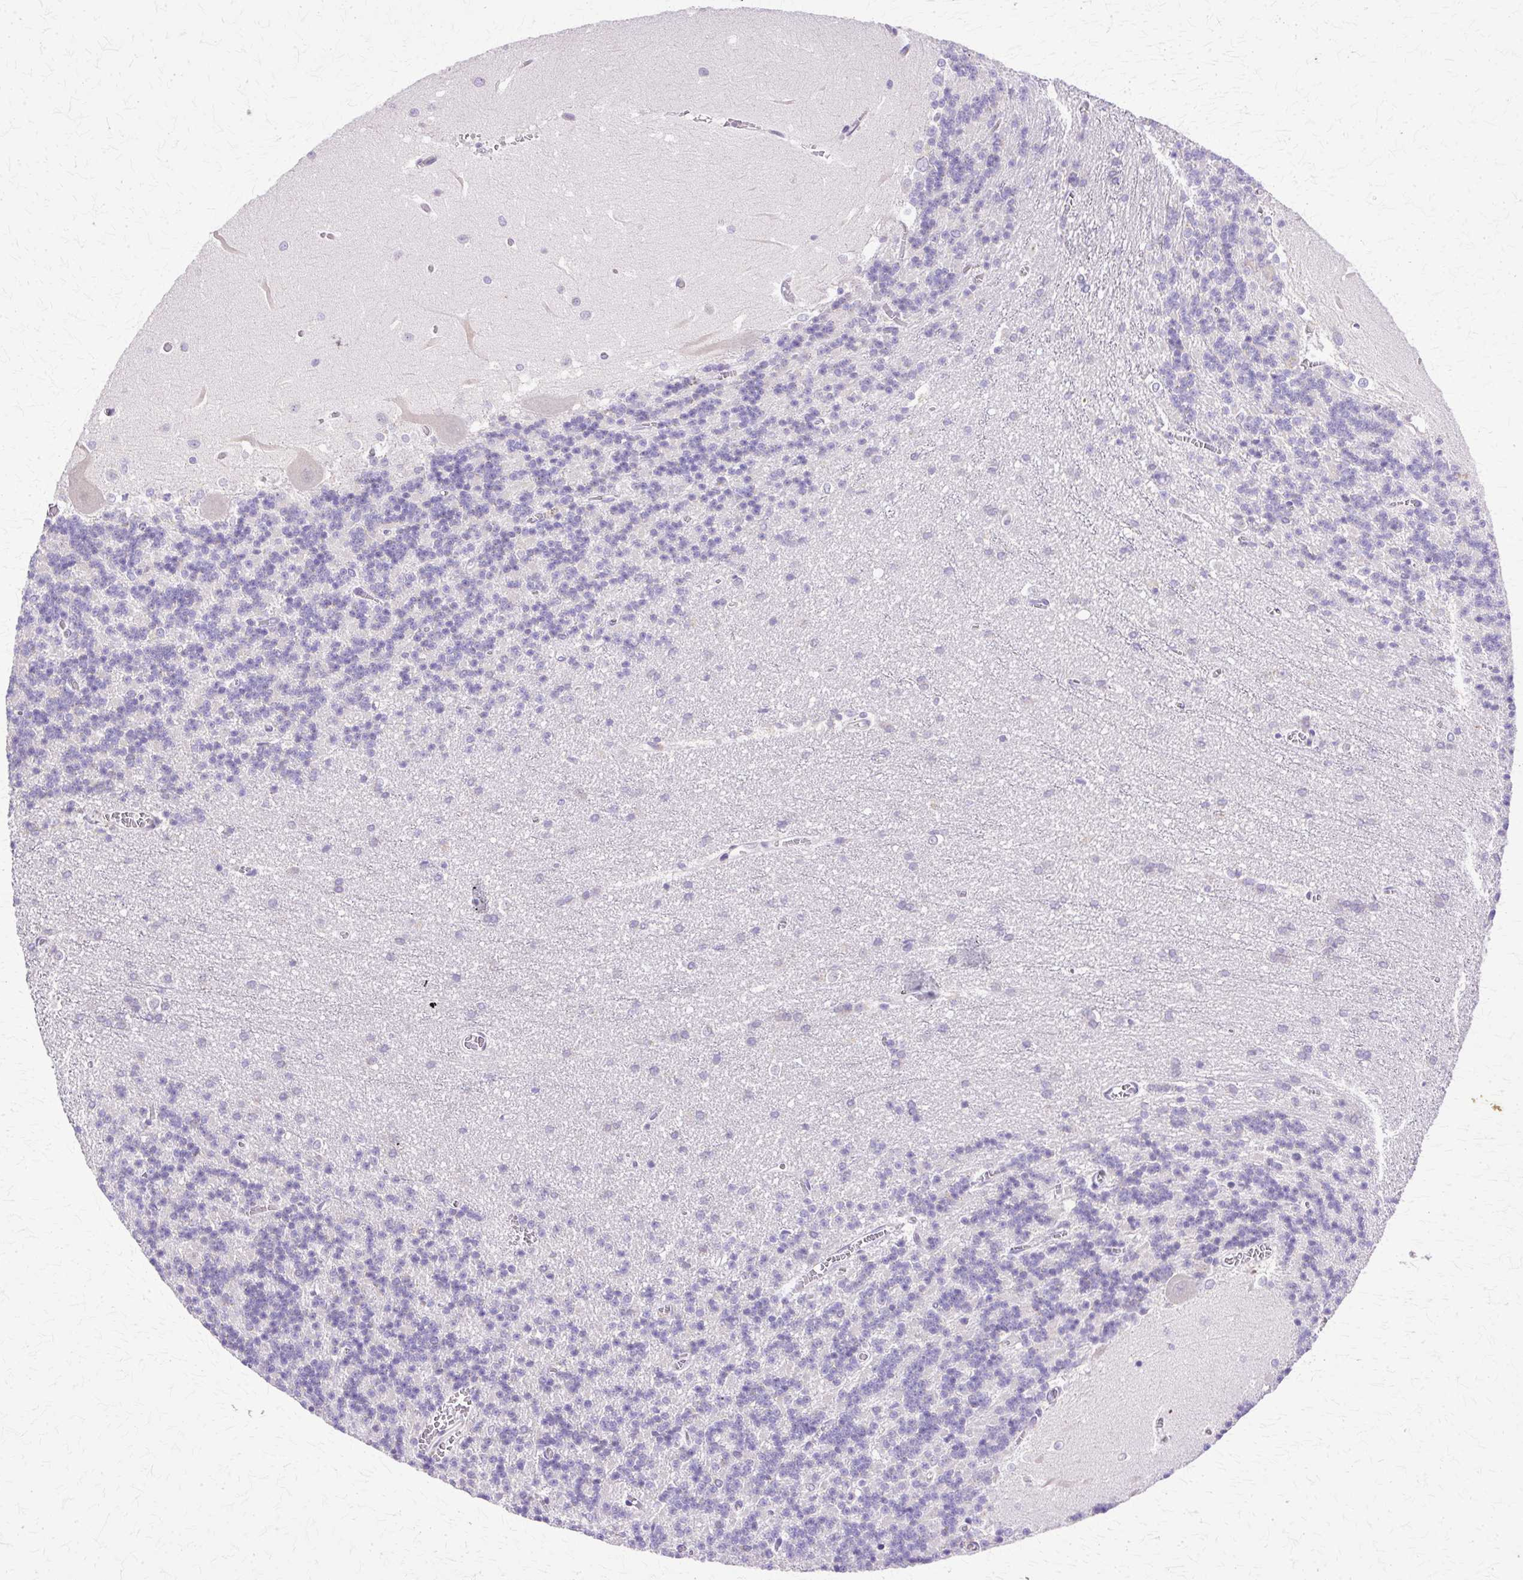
{"staining": {"intensity": "negative", "quantity": "none", "location": "none"}, "tissue": "cerebellum", "cell_type": "Cells in granular layer", "image_type": "normal", "snomed": [{"axis": "morphology", "description": "Normal tissue, NOS"}, {"axis": "topography", "description": "Cerebellum"}], "caption": "There is no significant positivity in cells in granular layer of cerebellum. (Stains: DAB (3,3'-diaminobenzidine) immunohistochemistry (IHC) with hematoxylin counter stain, Microscopy: brightfield microscopy at high magnification).", "gene": "TBC1D3B", "patient": {"sex": "male", "age": 37}}